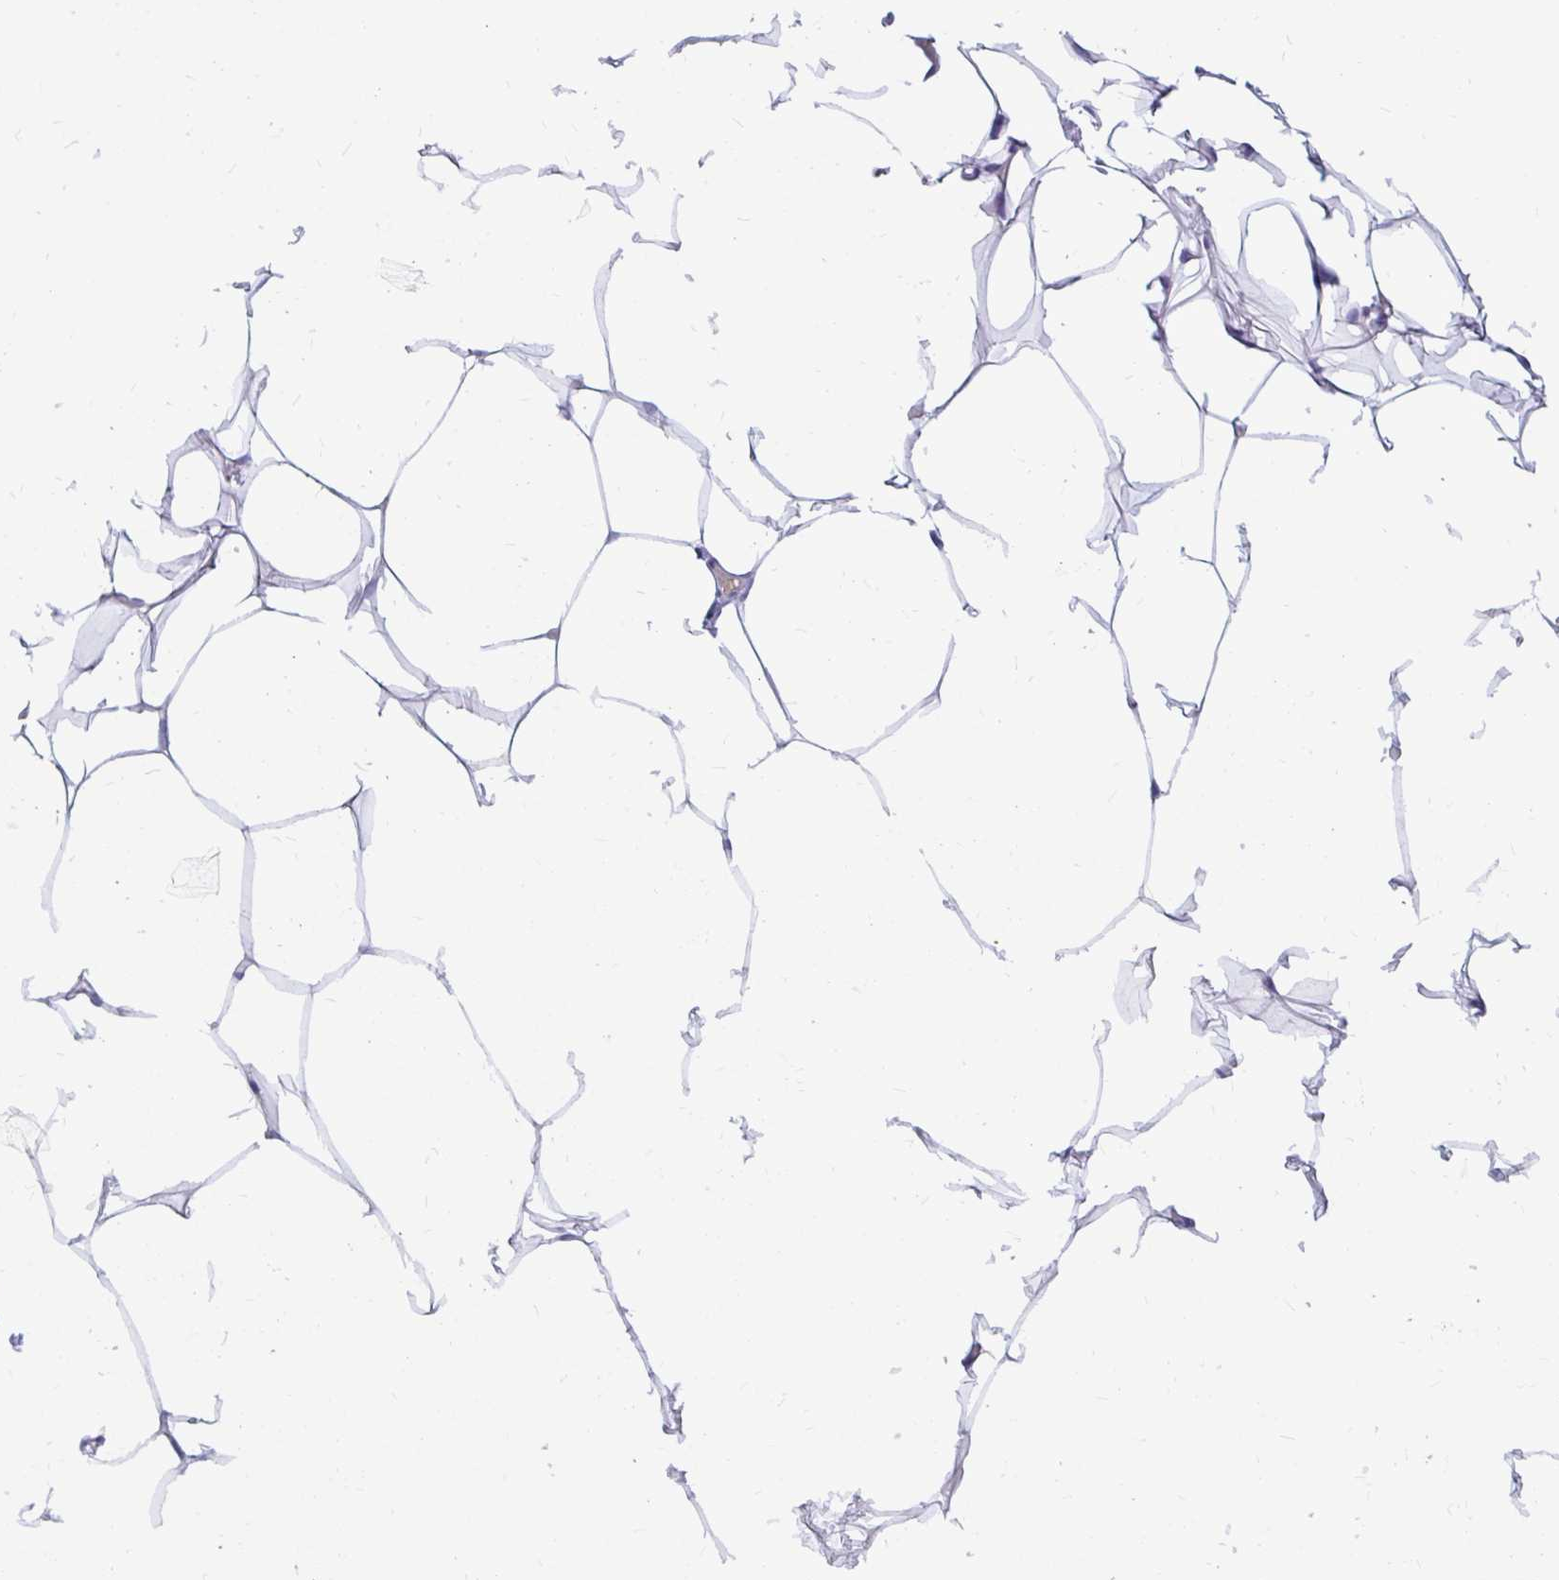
{"staining": {"intensity": "negative", "quantity": "none", "location": "none"}, "tissue": "breast", "cell_type": "Adipocytes", "image_type": "normal", "snomed": [{"axis": "morphology", "description": "Normal tissue, NOS"}, {"axis": "topography", "description": "Breast"}], "caption": "A photomicrograph of breast stained for a protein exhibits no brown staining in adipocytes.", "gene": "NANOGNB", "patient": {"sex": "female", "age": 27}}